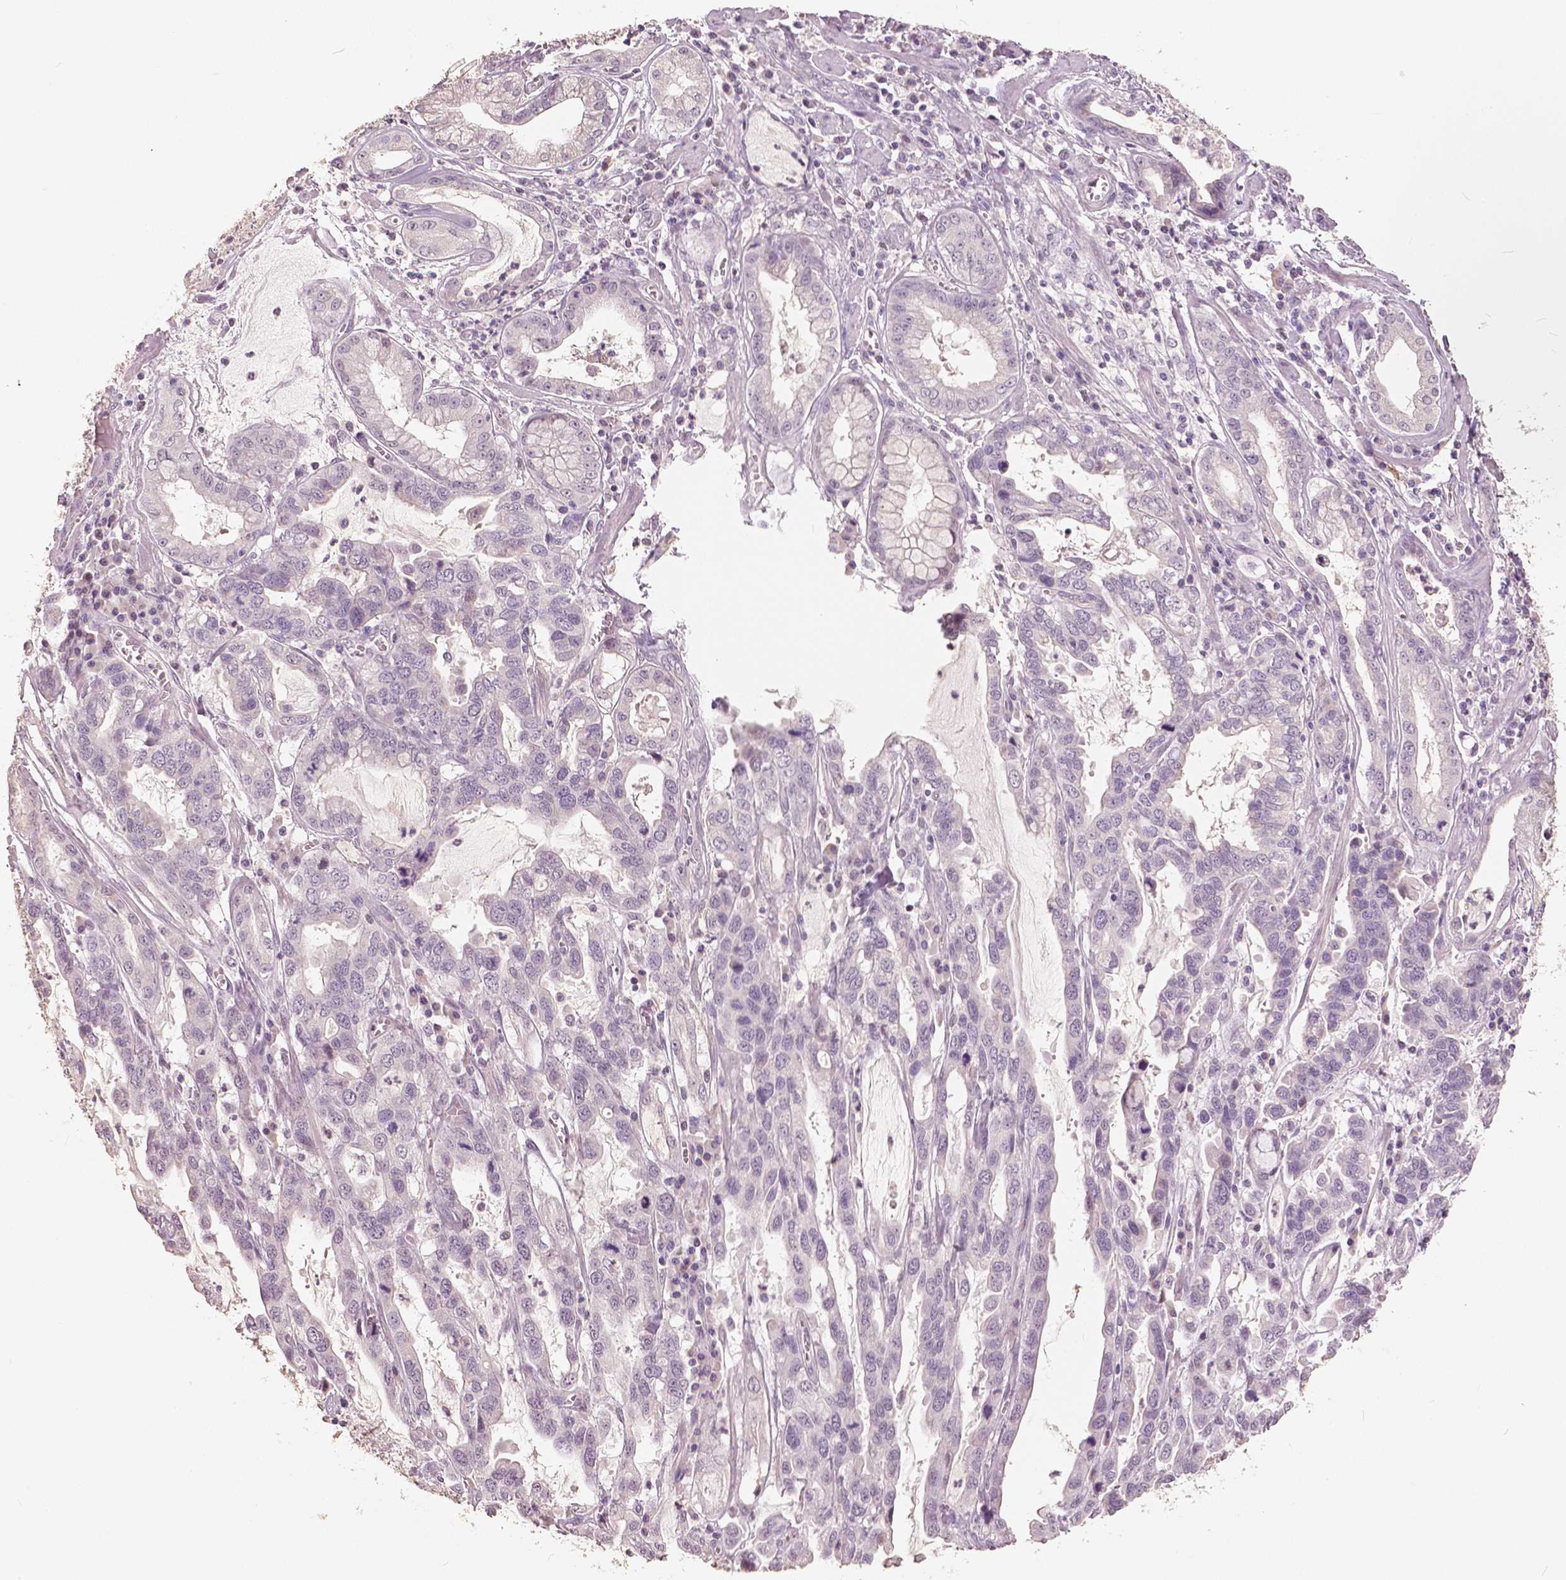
{"staining": {"intensity": "negative", "quantity": "none", "location": "none"}, "tissue": "stomach cancer", "cell_type": "Tumor cells", "image_type": "cancer", "snomed": [{"axis": "morphology", "description": "Adenocarcinoma, NOS"}, {"axis": "topography", "description": "Stomach, lower"}], "caption": "Tumor cells are negative for brown protein staining in adenocarcinoma (stomach).", "gene": "NANOG", "patient": {"sex": "female", "age": 76}}